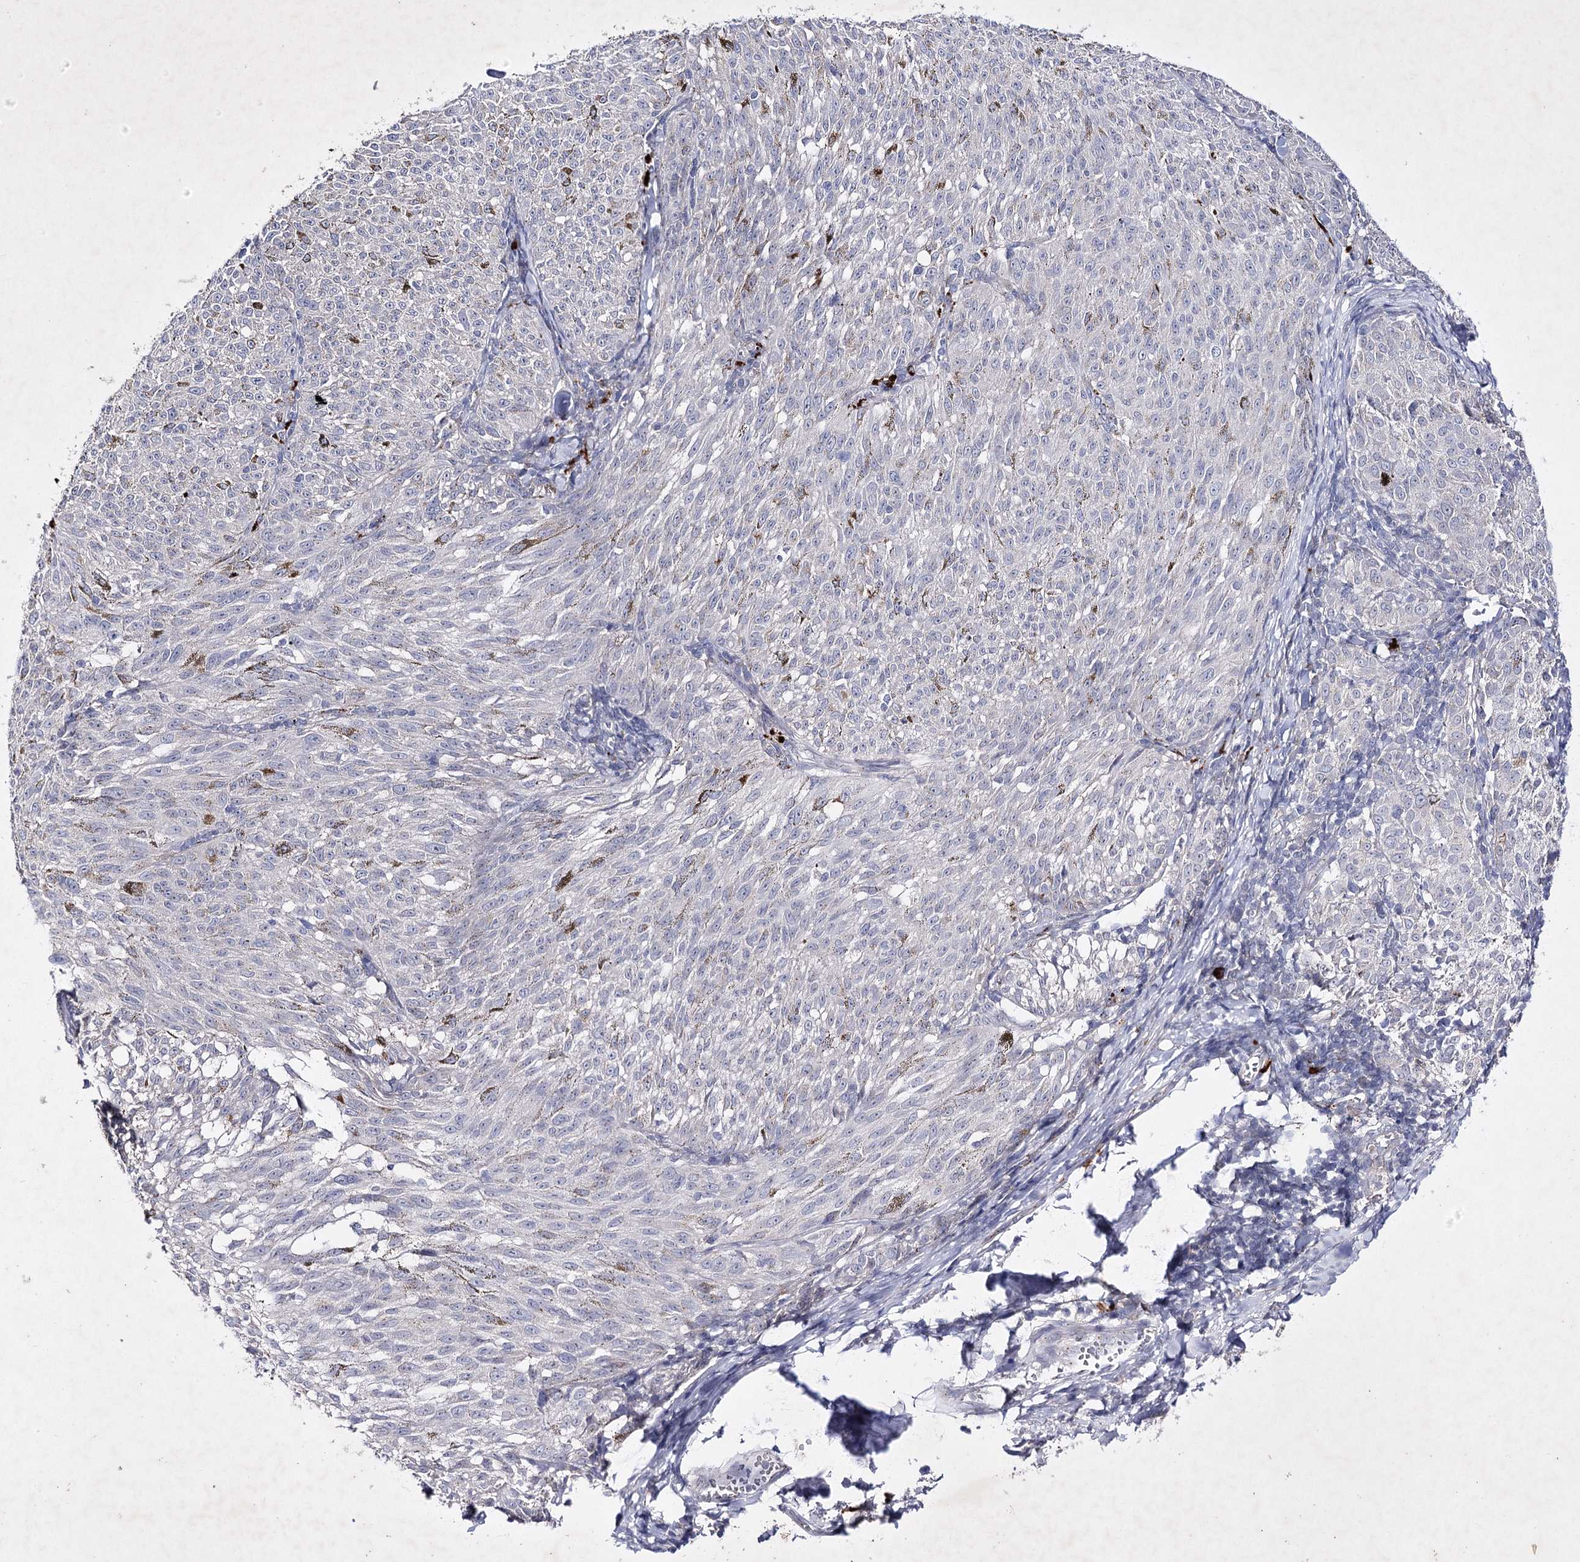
{"staining": {"intensity": "negative", "quantity": "none", "location": "none"}, "tissue": "melanoma", "cell_type": "Tumor cells", "image_type": "cancer", "snomed": [{"axis": "morphology", "description": "Malignant melanoma, NOS"}, {"axis": "topography", "description": "Skin"}], "caption": "Tumor cells show no significant protein staining in malignant melanoma.", "gene": "COX15", "patient": {"sex": "female", "age": 72}}